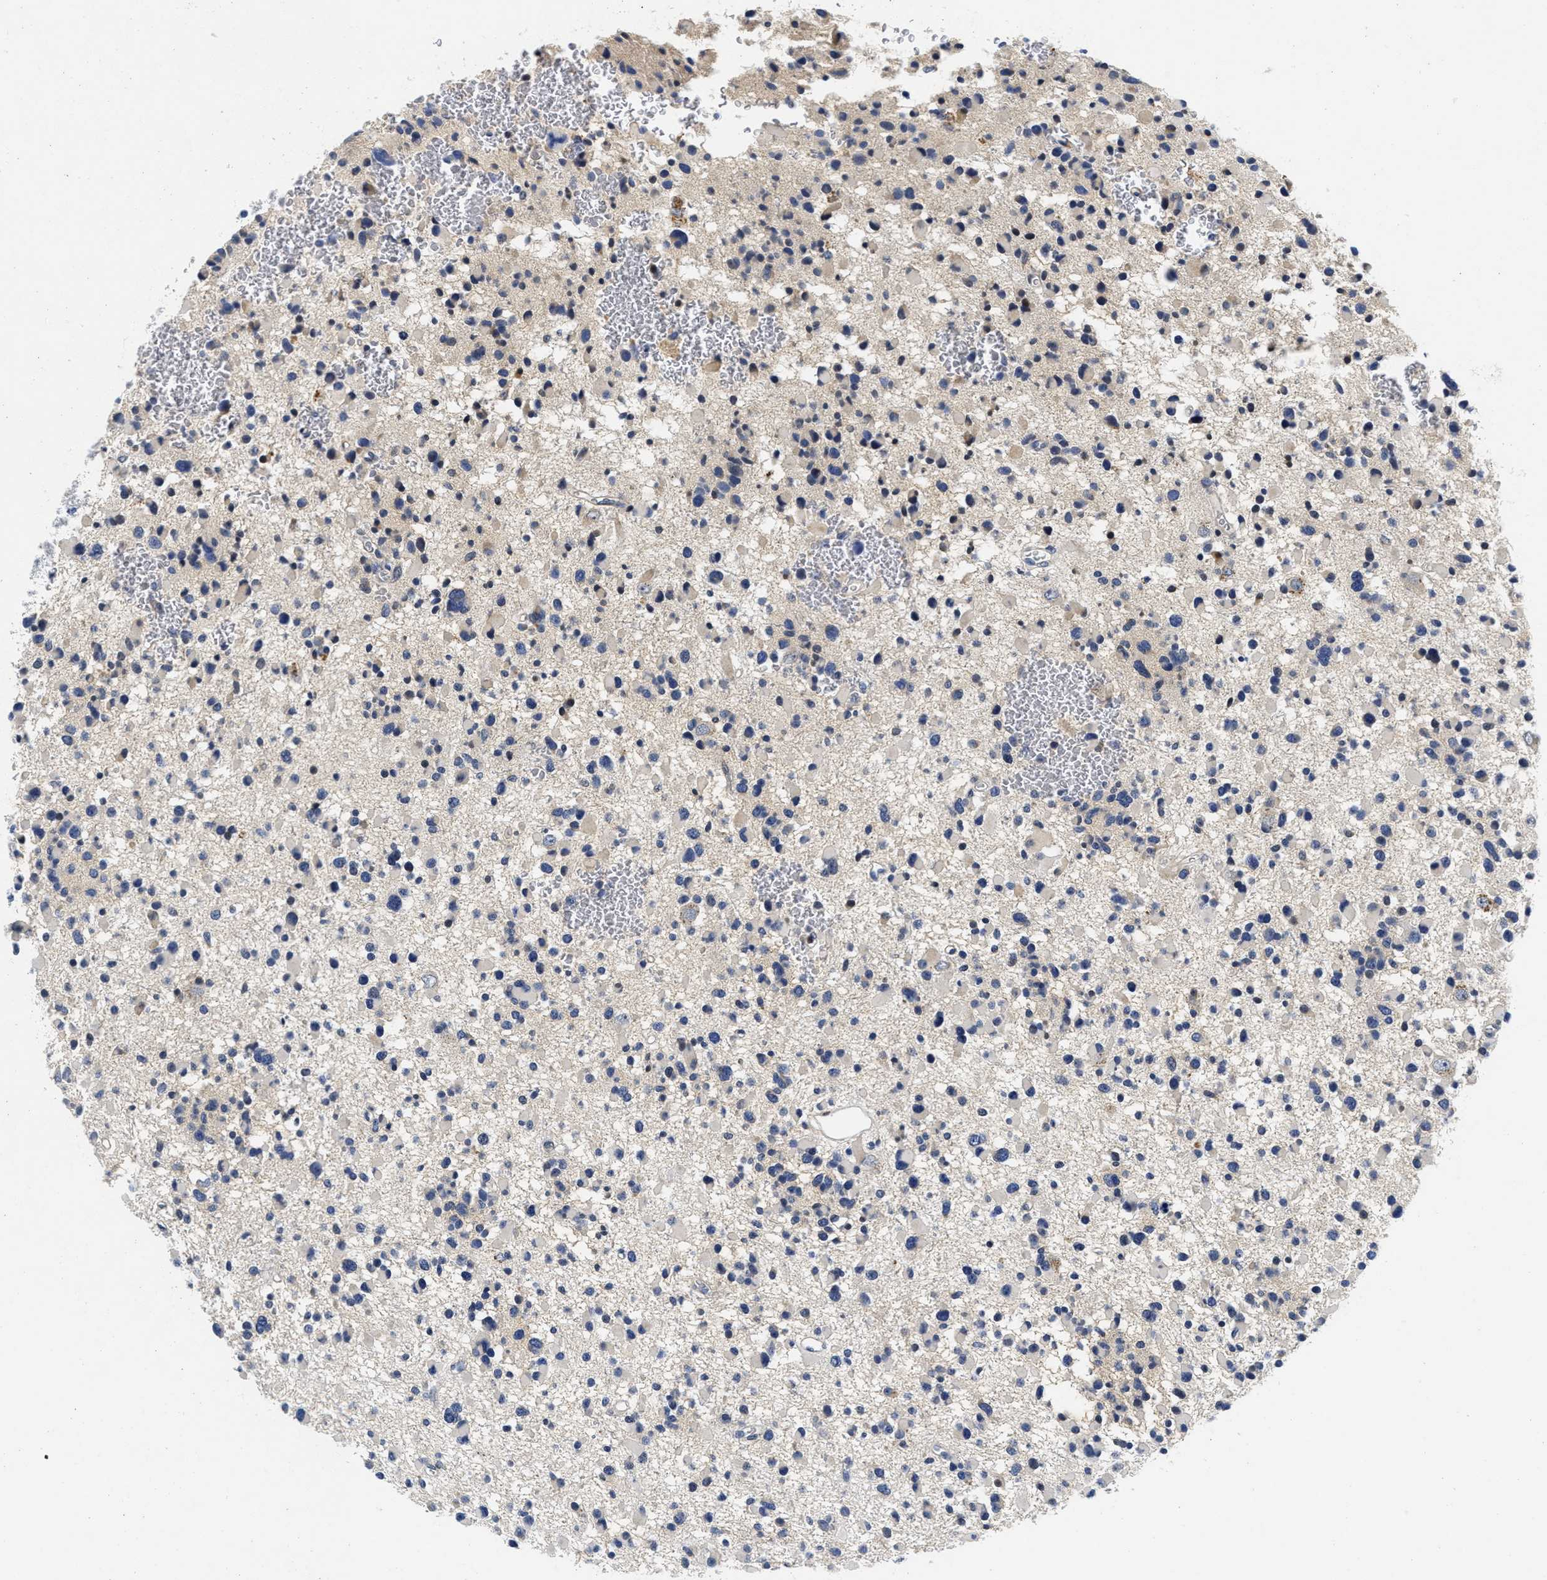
{"staining": {"intensity": "negative", "quantity": "none", "location": "none"}, "tissue": "glioma", "cell_type": "Tumor cells", "image_type": "cancer", "snomed": [{"axis": "morphology", "description": "Glioma, malignant, Low grade"}, {"axis": "topography", "description": "Brain"}], "caption": "This is an immunohistochemistry (IHC) histopathology image of glioma. There is no expression in tumor cells.", "gene": "LAD1", "patient": {"sex": "female", "age": 22}}